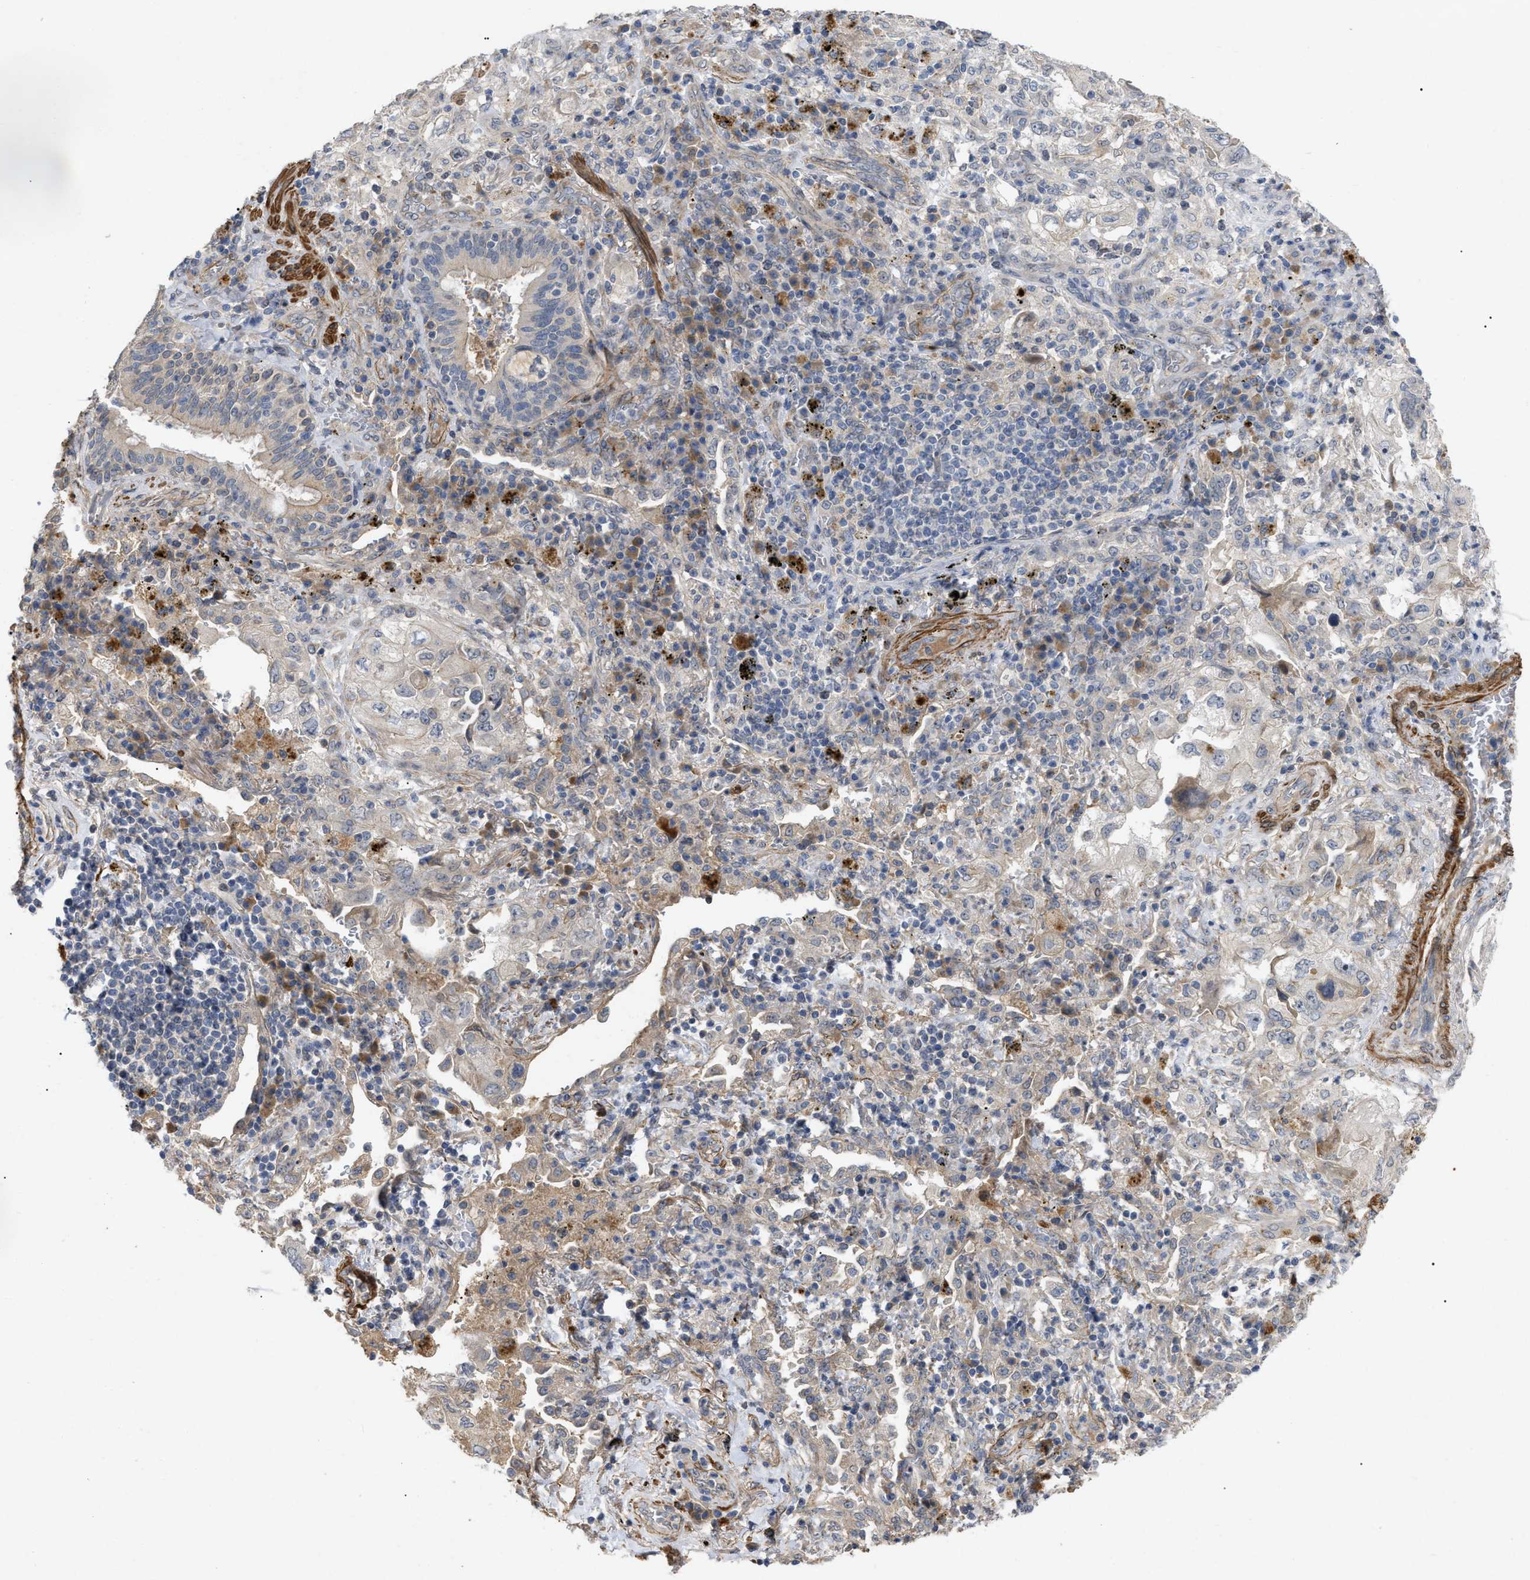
{"staining": {"intensity": "weak", "quantity": "<25%", "location": "cytoplasmic/membranous"}, "tissue": "lung cancer", "cell_type": "Tumor cells", "image_type": "cancer", "snomed": [{"axis": "morphology", "description": "Adenocarcinoma, NOS"}, {"axis": "topography", "description": "Lung"}], "caption": "This is an IHC histopathology image of human lung adenocarcinoma. There is no positivity in tumor cells.", "gene": "ST6GALNAC6", "patient": {"sex": "male", "age": 64}}